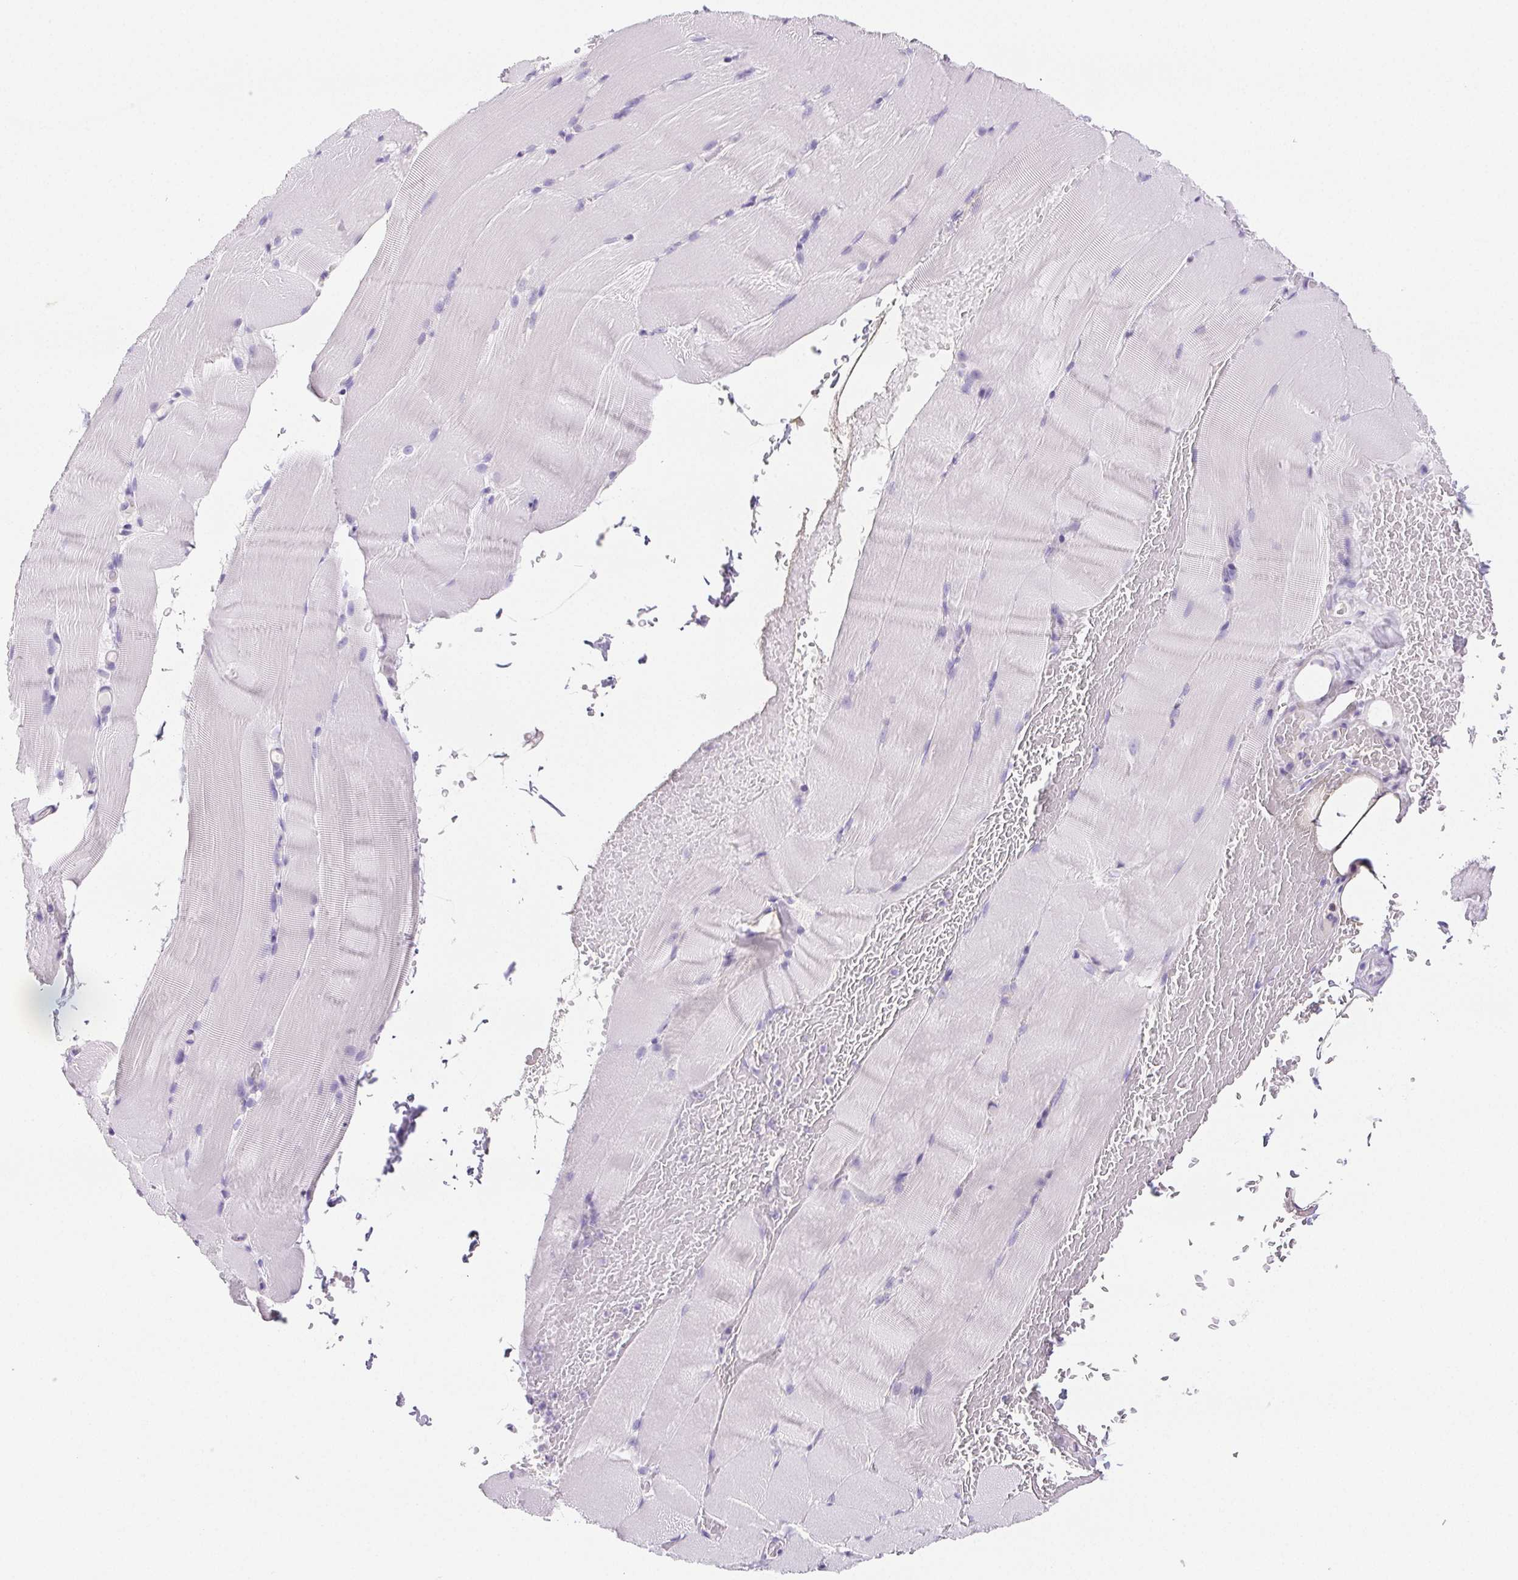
{"staining": {"intensity": "negative", "quantity": "none", "location": "none"}, "tissue": "skeletal muscle", "cell_type": "Myocytes", "image_type": "normal", "snomed": [{"axis": "morphology", "description": "Normal tissue, NOS"}, {"axis": "topography", "description": "Skeletal muscle"}], "caption": "This image is of unremarkable skeletal muscle stained with immunohistochemistry (IHC) to label a protein in brown with the nuclei are counter-stained blue. There is no positivity in myocytes. The staining is performed using DAB (3,3'-diaminobenzidine) brown chromogen with nuclei counter-stained in using hematoxylin.", "gene": "BEND2", "patient": {"sex": "female", "age": 37}}